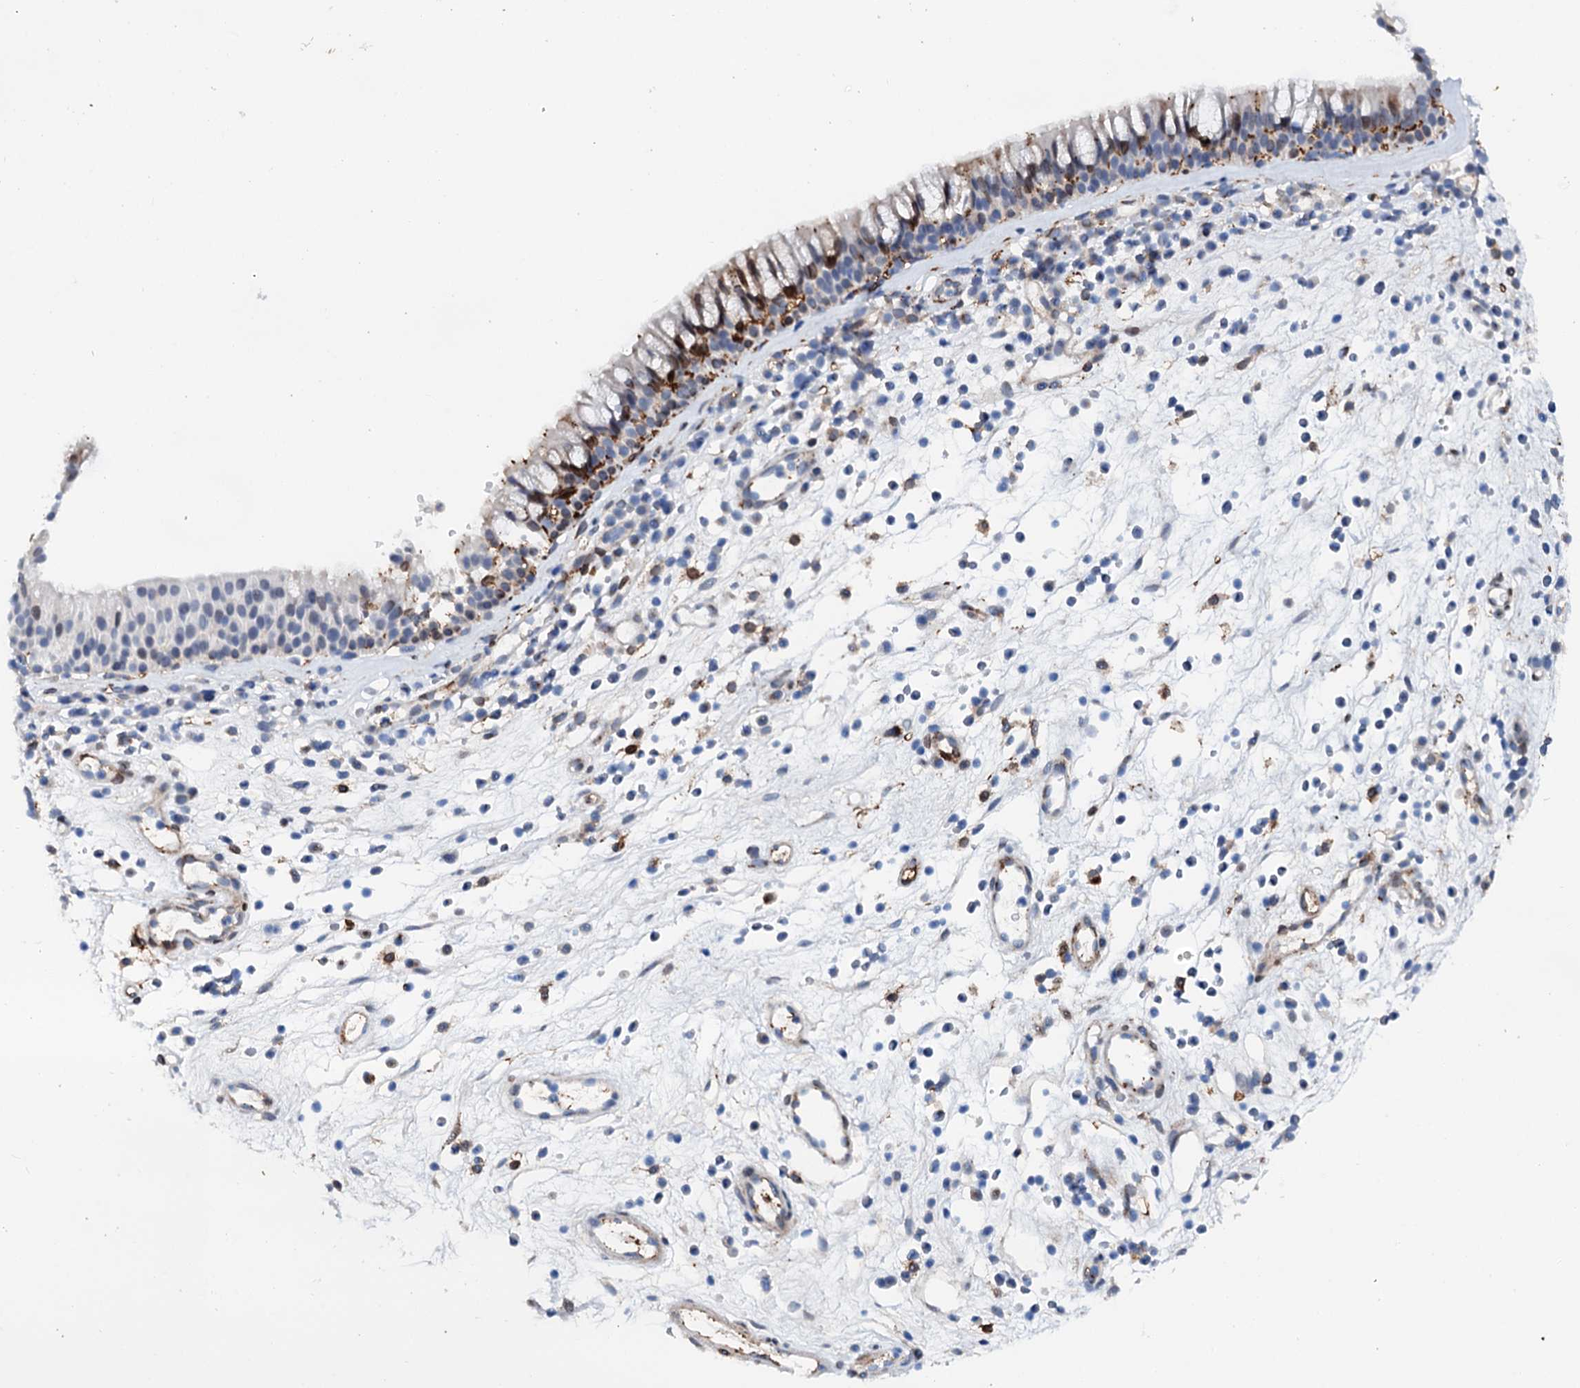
{"staining": {"intensity": "moderate", "quantity": "<25%", "location": "cytoplasmic/membranous"}, "tissue": "nasopharynx", "cell_type": "Respiratory epithelial cells", "image_type": "normal", "snomed": [{"axis": "morphology", "description": "Normal tissue, NOS"}, {"axis": "morphology", "description": "Inflammation, NOS"}, {"axis": "morphology", "description": "Malignant melanoma, Metastatic site"}, {"axis": "topography", "description": "Nasopharynx"}], "caption": "Immunohistochemical staining of benign nasopharynx exhibits low levels of moderate cytoplasmic/membranous positivity in approximately <25% of respiratory epithelial cells.", "gene": "MED13L", "patient": {"sex": "male", "age": 70}}